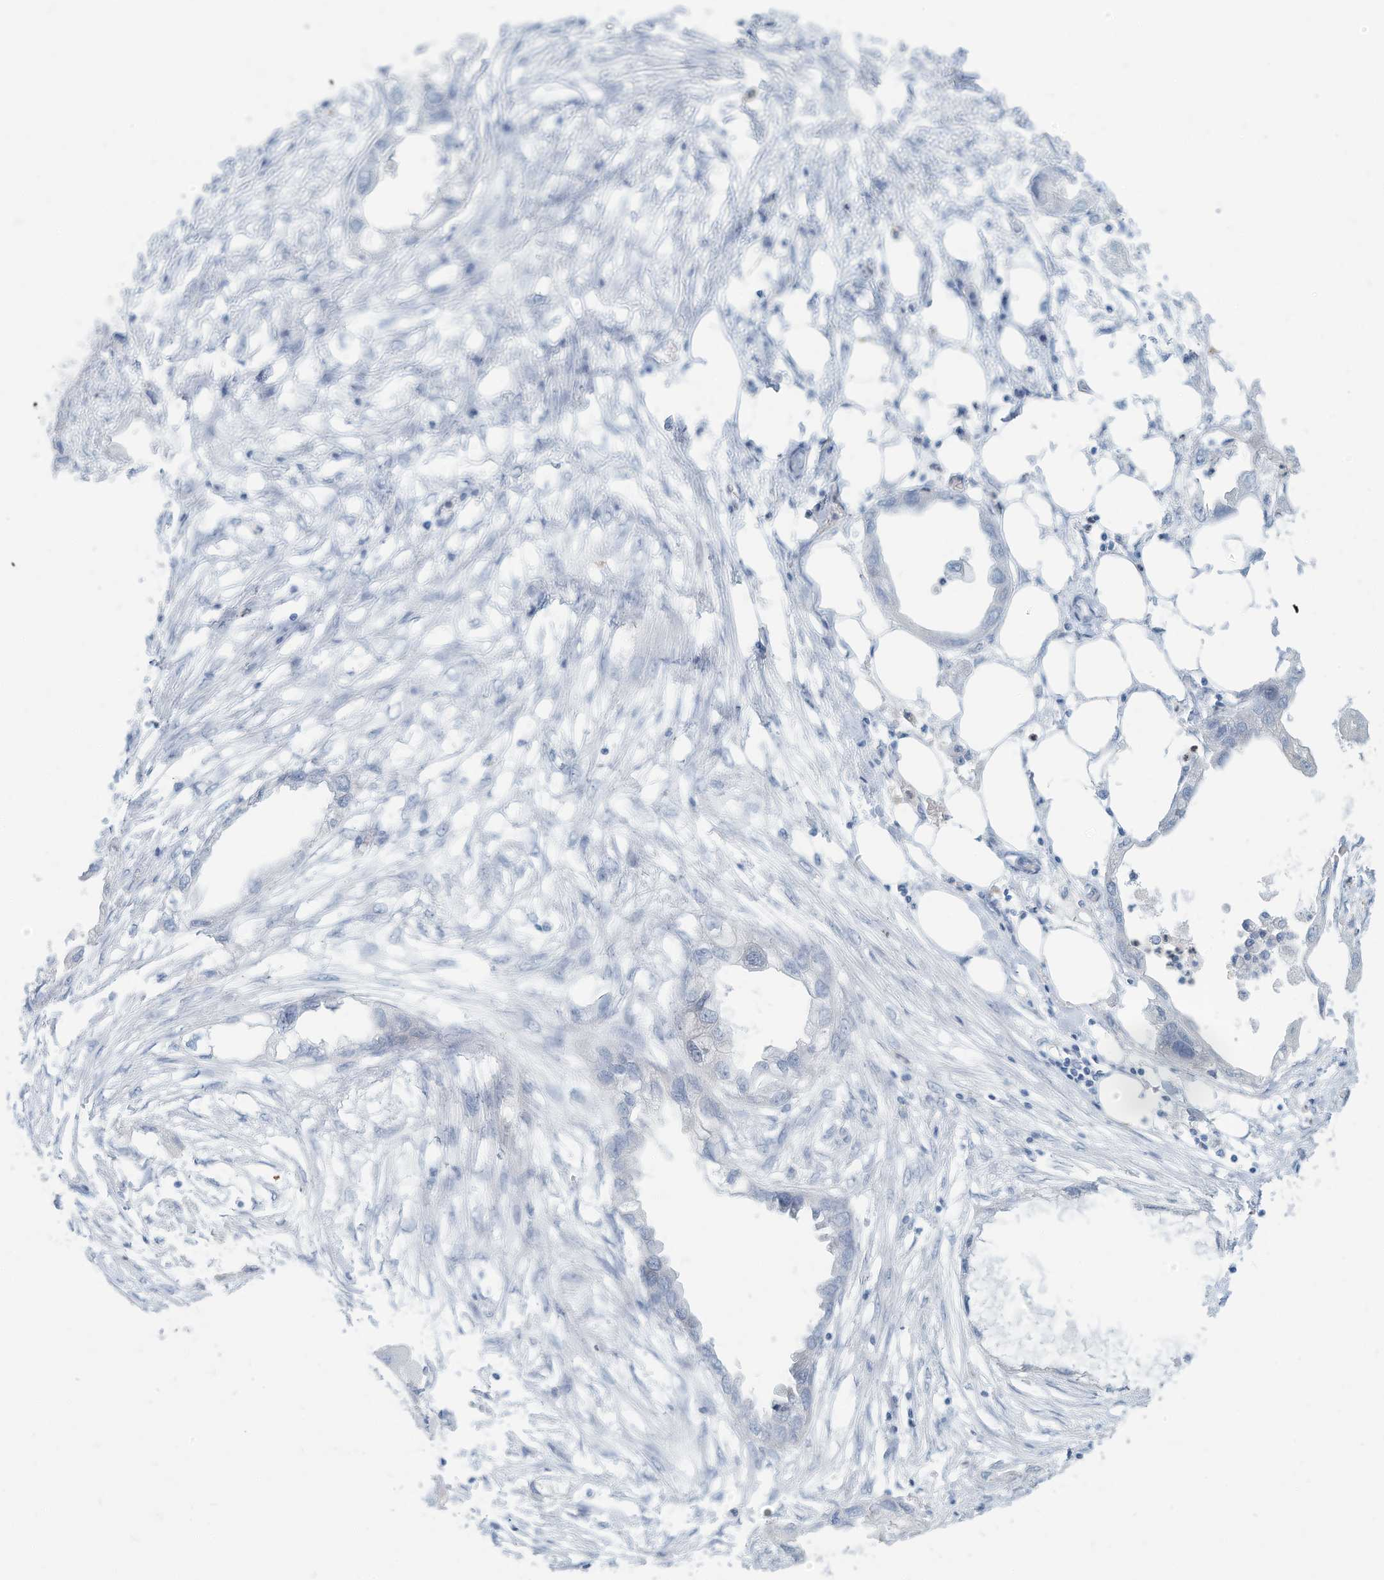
{"staining": {"intensity": "negative", "quantity": "none", "location": "none"}, "tissue": "endometrial cancer", "cell_type": "Tumor cells", "image_type": "cancer", "snomed": [{"axis": "morphology", "description": "Adenocarcinoma, NOS"}, {"axis": "morphology", "description": "Adenocarcinoma, metastatic, NOS"}, {"axis": "topography", "description": "Adipose tissue"}, {"axis": "topography", "description": "Endometrium"}], "caption": "Immunohistochemical staining of human adenocarcinoma (endometrial) reveals no significant positivity in tumor cells.", "gene": "ERI2", "patient": {"sex": "female", "age": 67}}